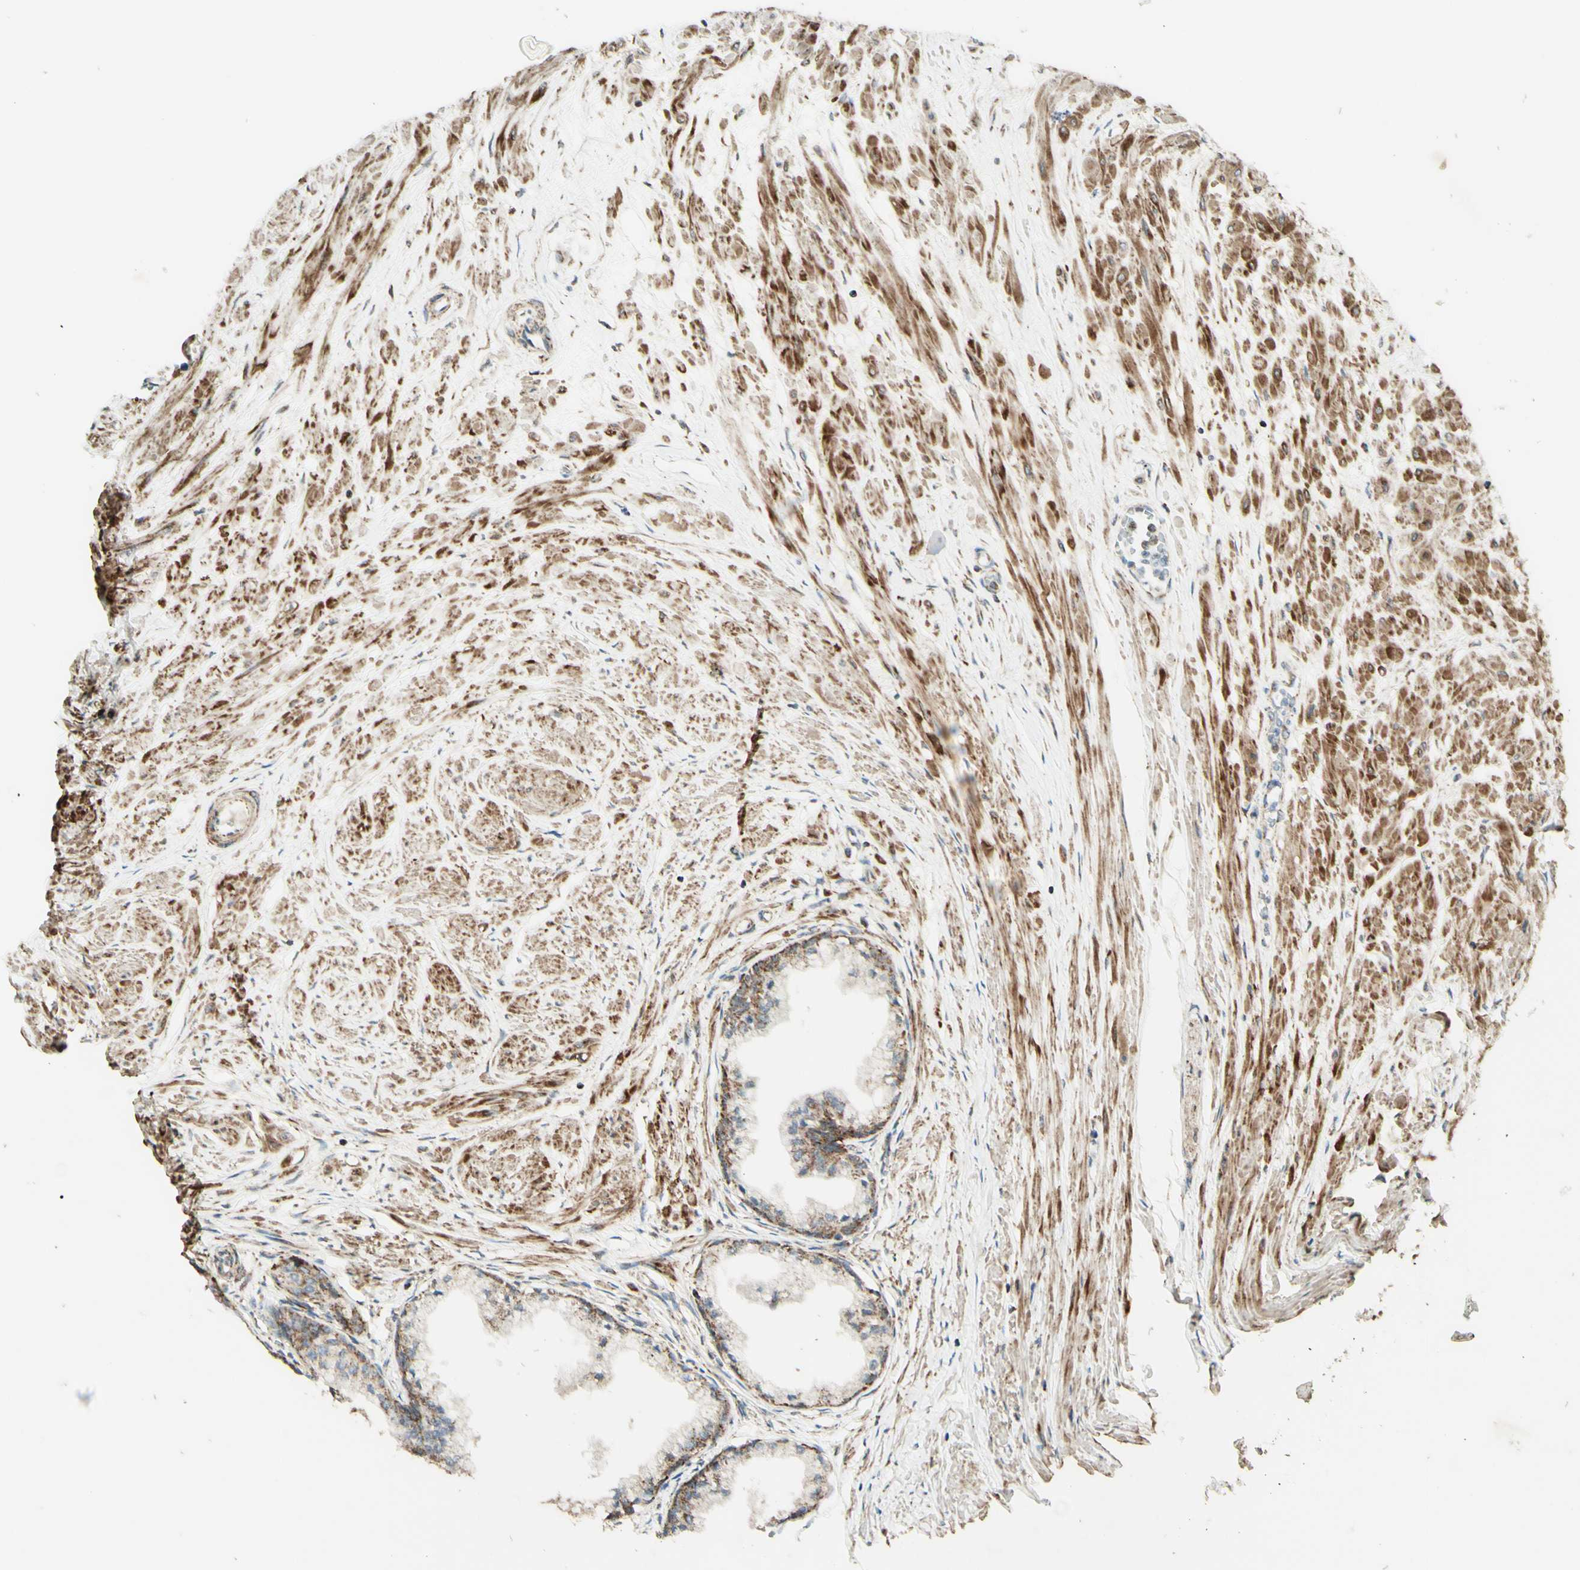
{"staining": {"intensity": "moderate", "quantity": ">75%", "location": "cytoplasmic/membranous"}, "tissue": "prostate", "cell_type": "Glandular cells", "image_type": "normal", "snomed": [{"axis": "morphology", "description": "Normal tissue, NOS"}, {"axis": "topography", "description": "Prostate"}, {"axis": "topography", "description": "Seminal veicle"}], "caption": "The photomicrograph reveals staining of unremarkable prostate, revealing moderate cytoplasmic/membranous protein expression (brown color) within glandular cells. The staining is performed using DAB (3,3'-diaminobenzidine) brown chromogen to label protein expression. The nuclei are counter-stained blue using hematoxylin.", "gene": "DHRS3", "patient": {"sex": "male", "age": 60}}